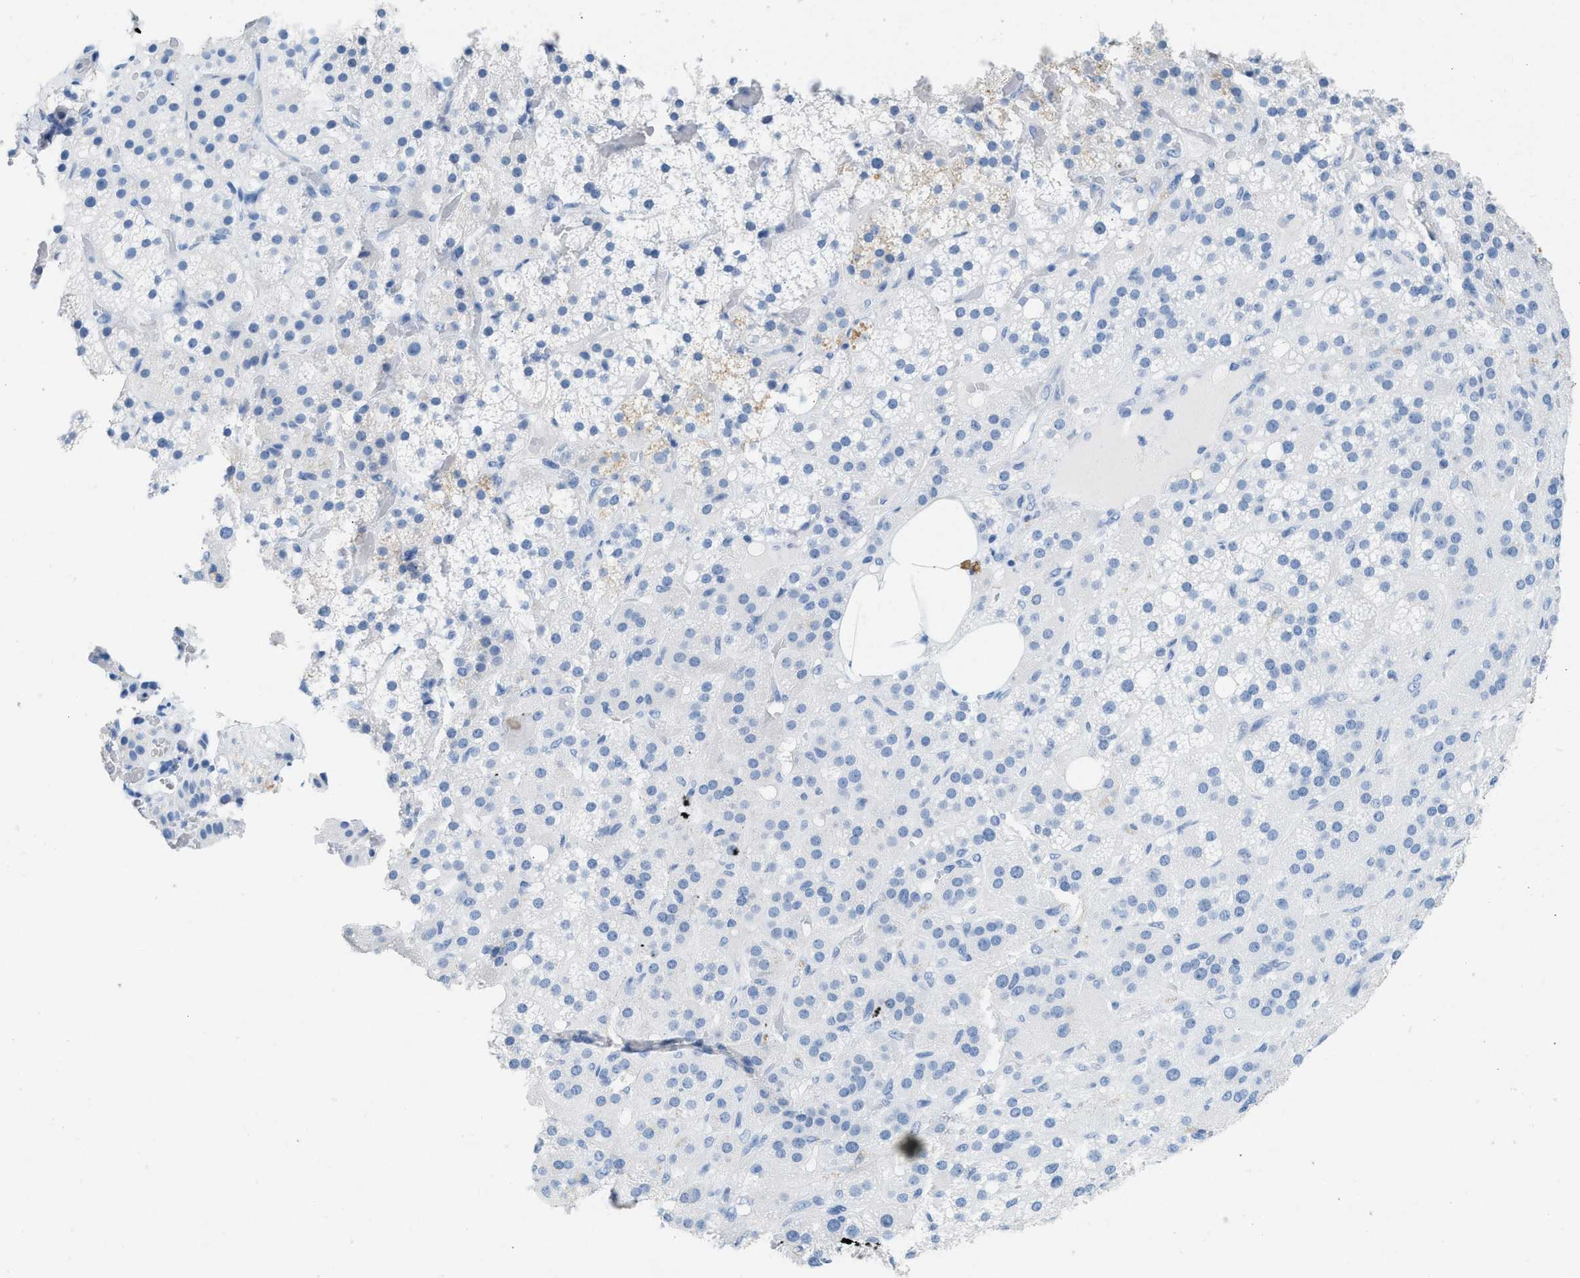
{"staining": {"intensity": "negative", "quantity": "none", "location": "none"}, "tissue": "adrenal gland", "cell_type": "Glandular cells", "image_type": "normal", "snomed": [{"axis": "morphology", "description": "Normal tissue, NOS"}, {"axis": "topography", "description": "Adrenal gland"}], "caption": "Human adrenal gland stained for a protein using IHC reveals no staining in glandular cells.", "gene": "HHATL", "patient": {"sex": "female", "age": 59}}